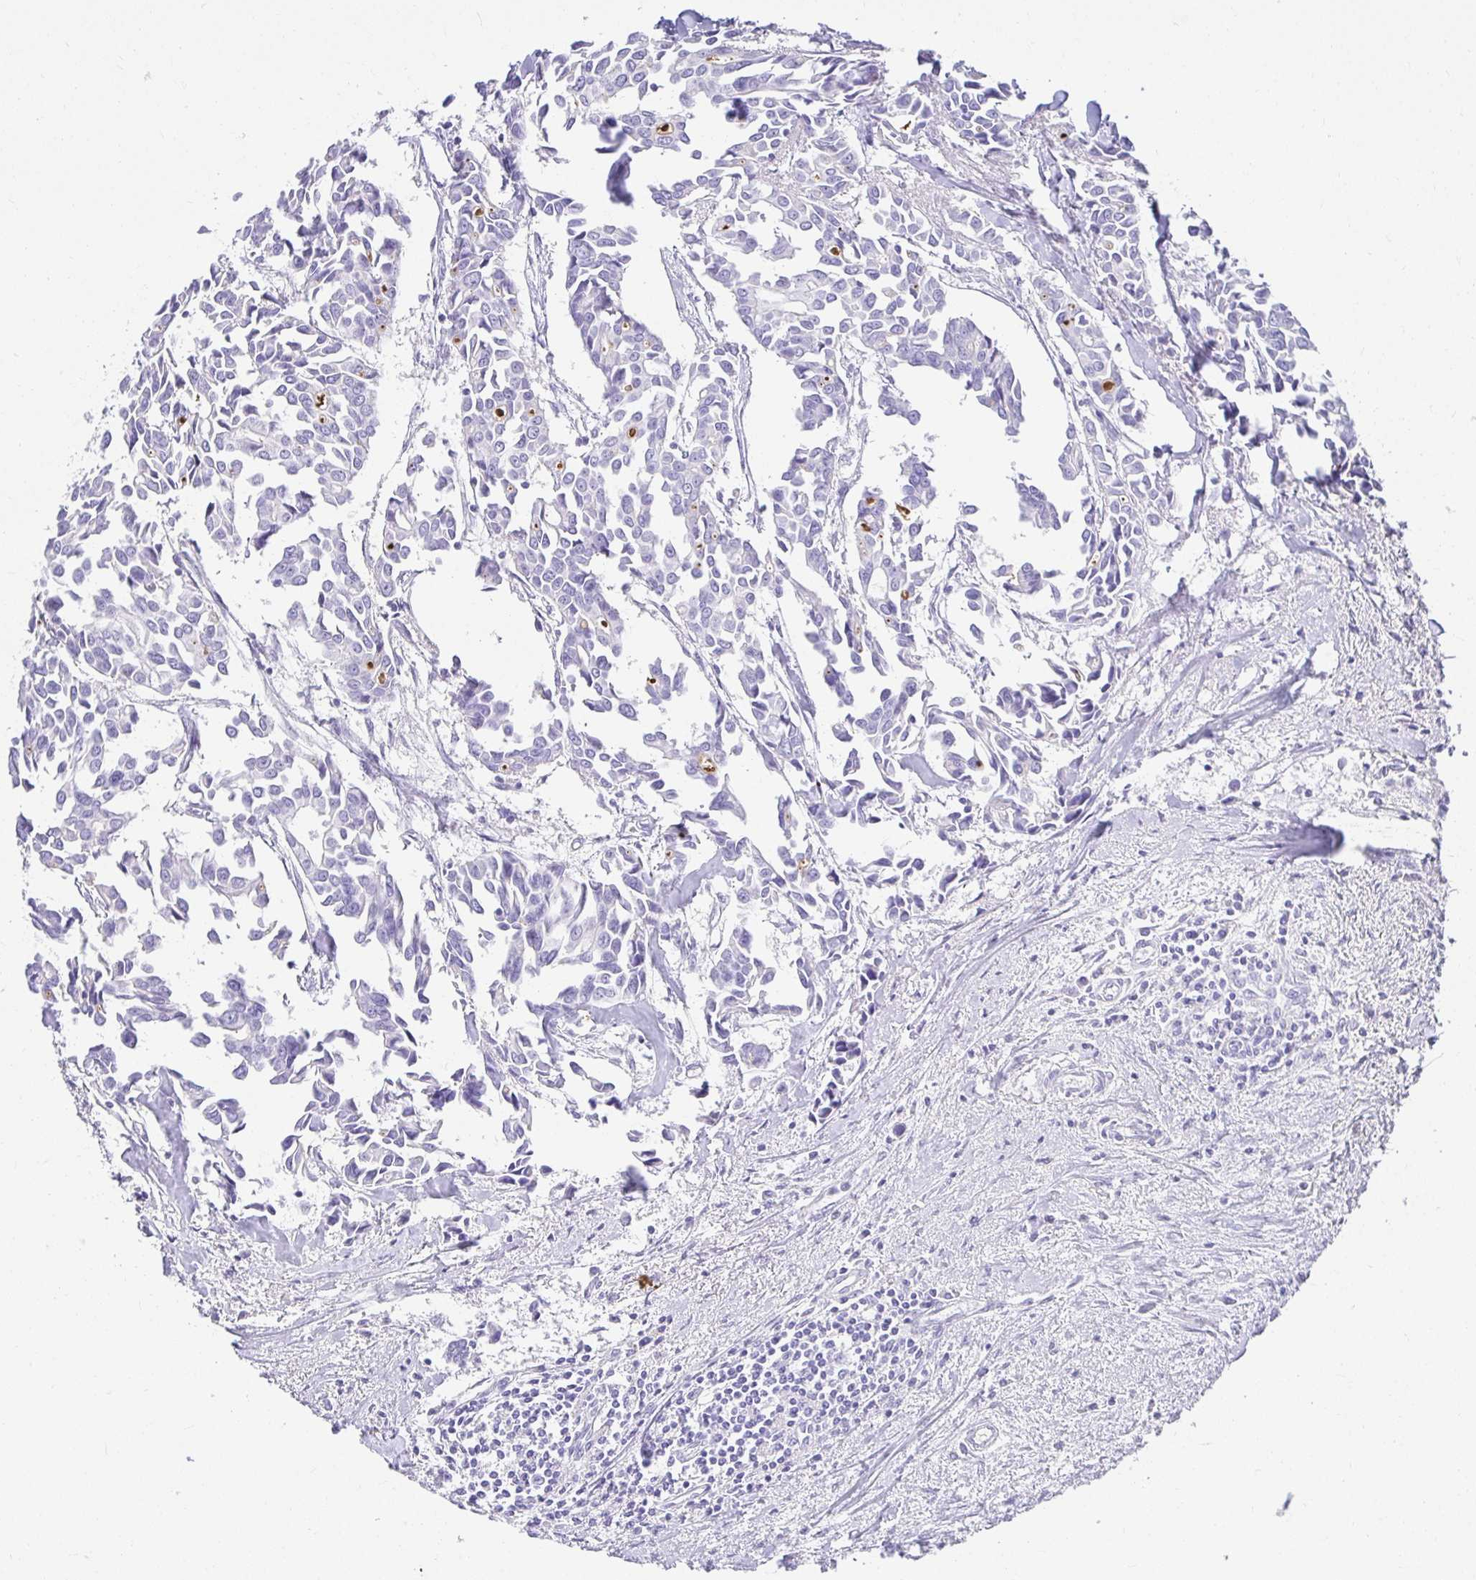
{"staining": {"intensity": "negative", "quantity": "none", "location": "none"}, "tissue": "breast cancer", "cell_type": "Tumor cells", "image_type": "cancer", "snomed": [{"axis": "morphology", "description": "Duct carcinoma"}, {"axis": "topography", "description": "Breast"}], "caption": "This is a image of IHC staining of breast cancer (infiltrating ductal carcinoma), which shows no staining in tumor cells.", "gene": "CHAT", "patient": {"sex": "female", "age": 54}}